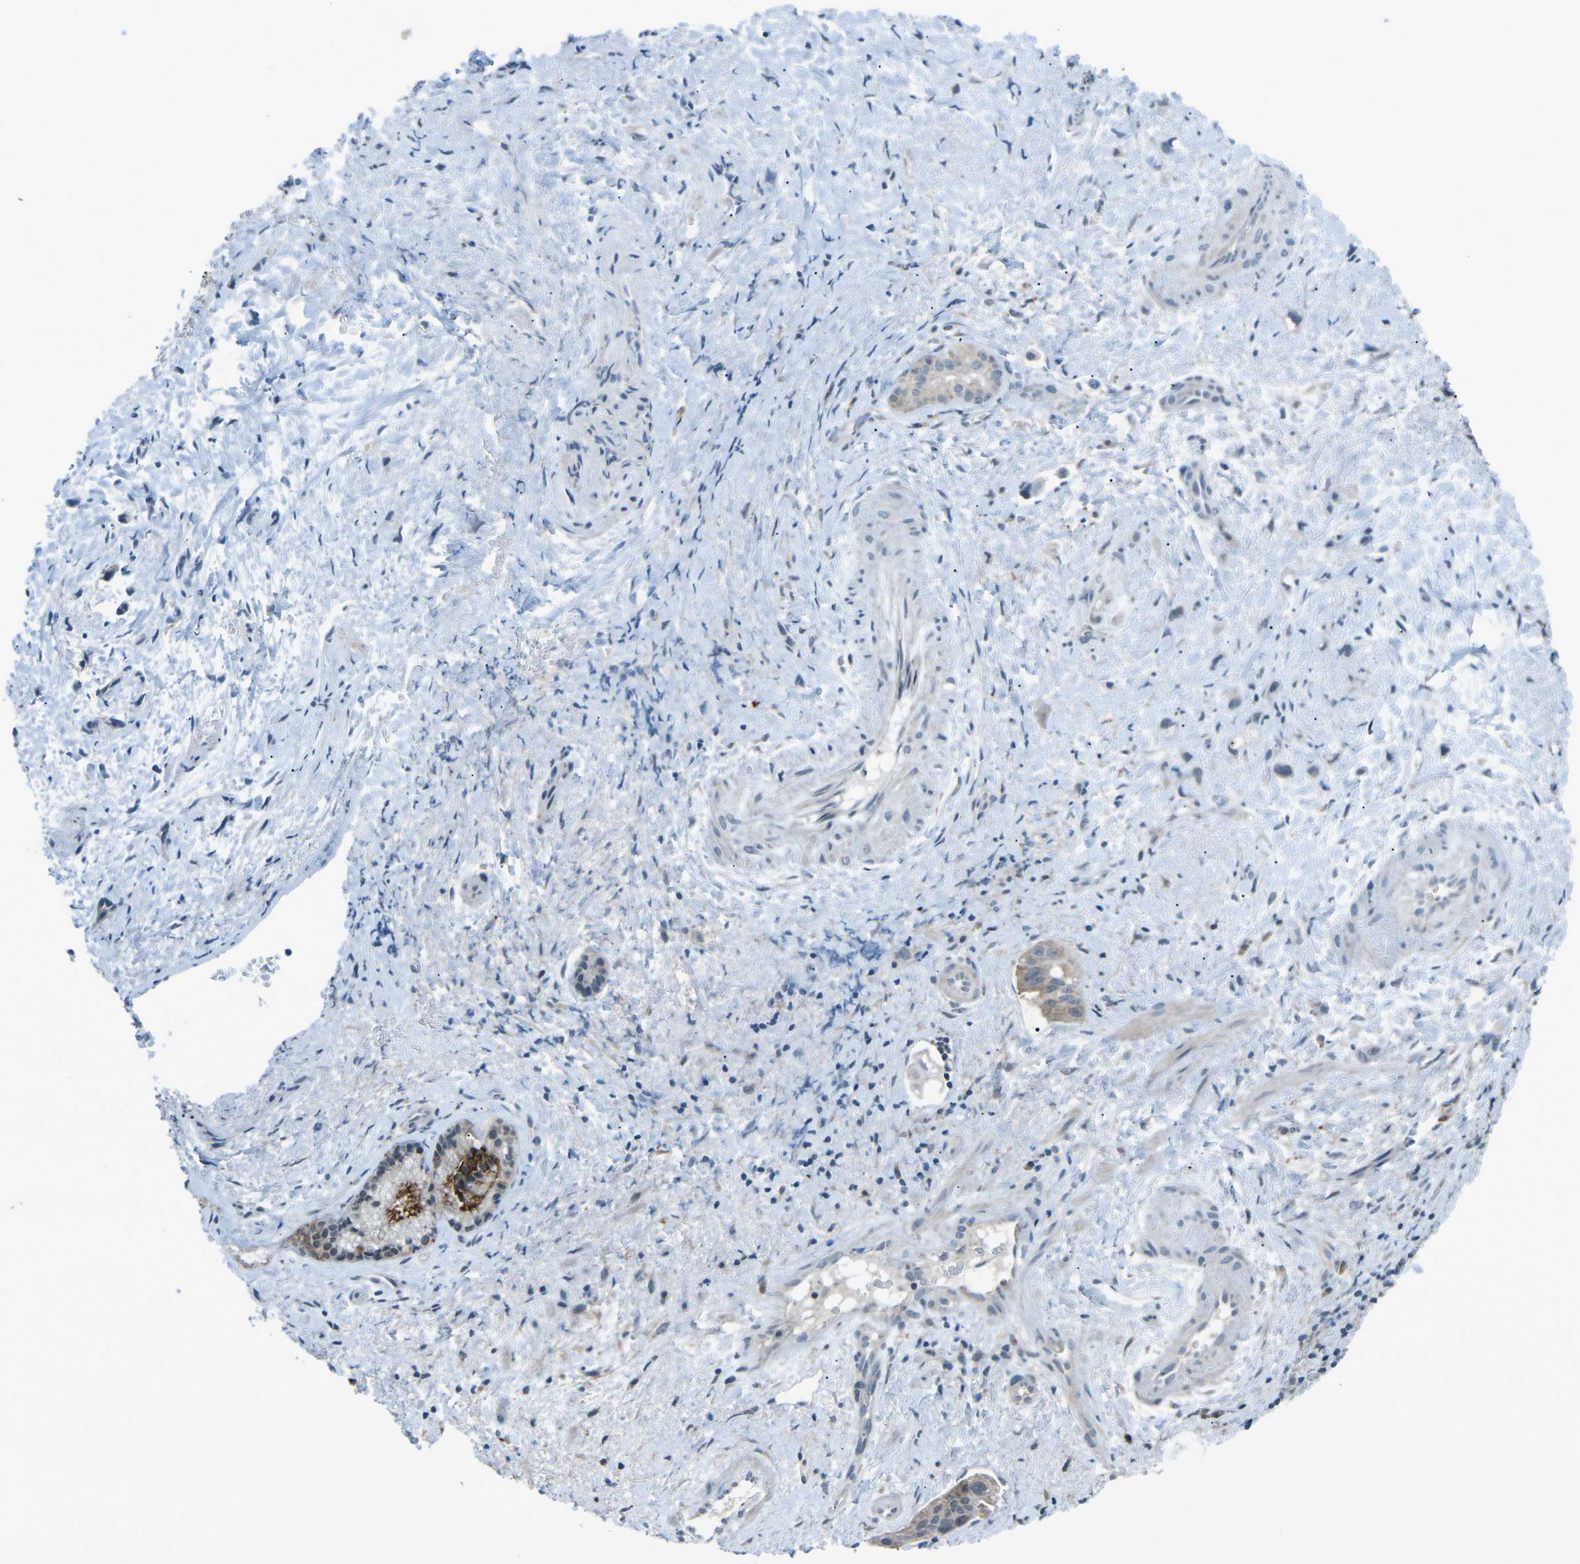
{"staining": {"intensity": "negative", "quantity": "none", "location": "none"}, "tissue": "liver cancer", "cell_type": "Tumor cells", "image_type": "cancer", "snomed": [{"axis": "morphology", "description": "Cholangiocarcinoma"}, {"axis": "topography", "description": "Liver"}], "caption": "Tumor cells show no significant protein expression in cholangiocarcinoma (liver).", "gene": "PRKCA", "patient": {"sex": "female", "age": 65}}